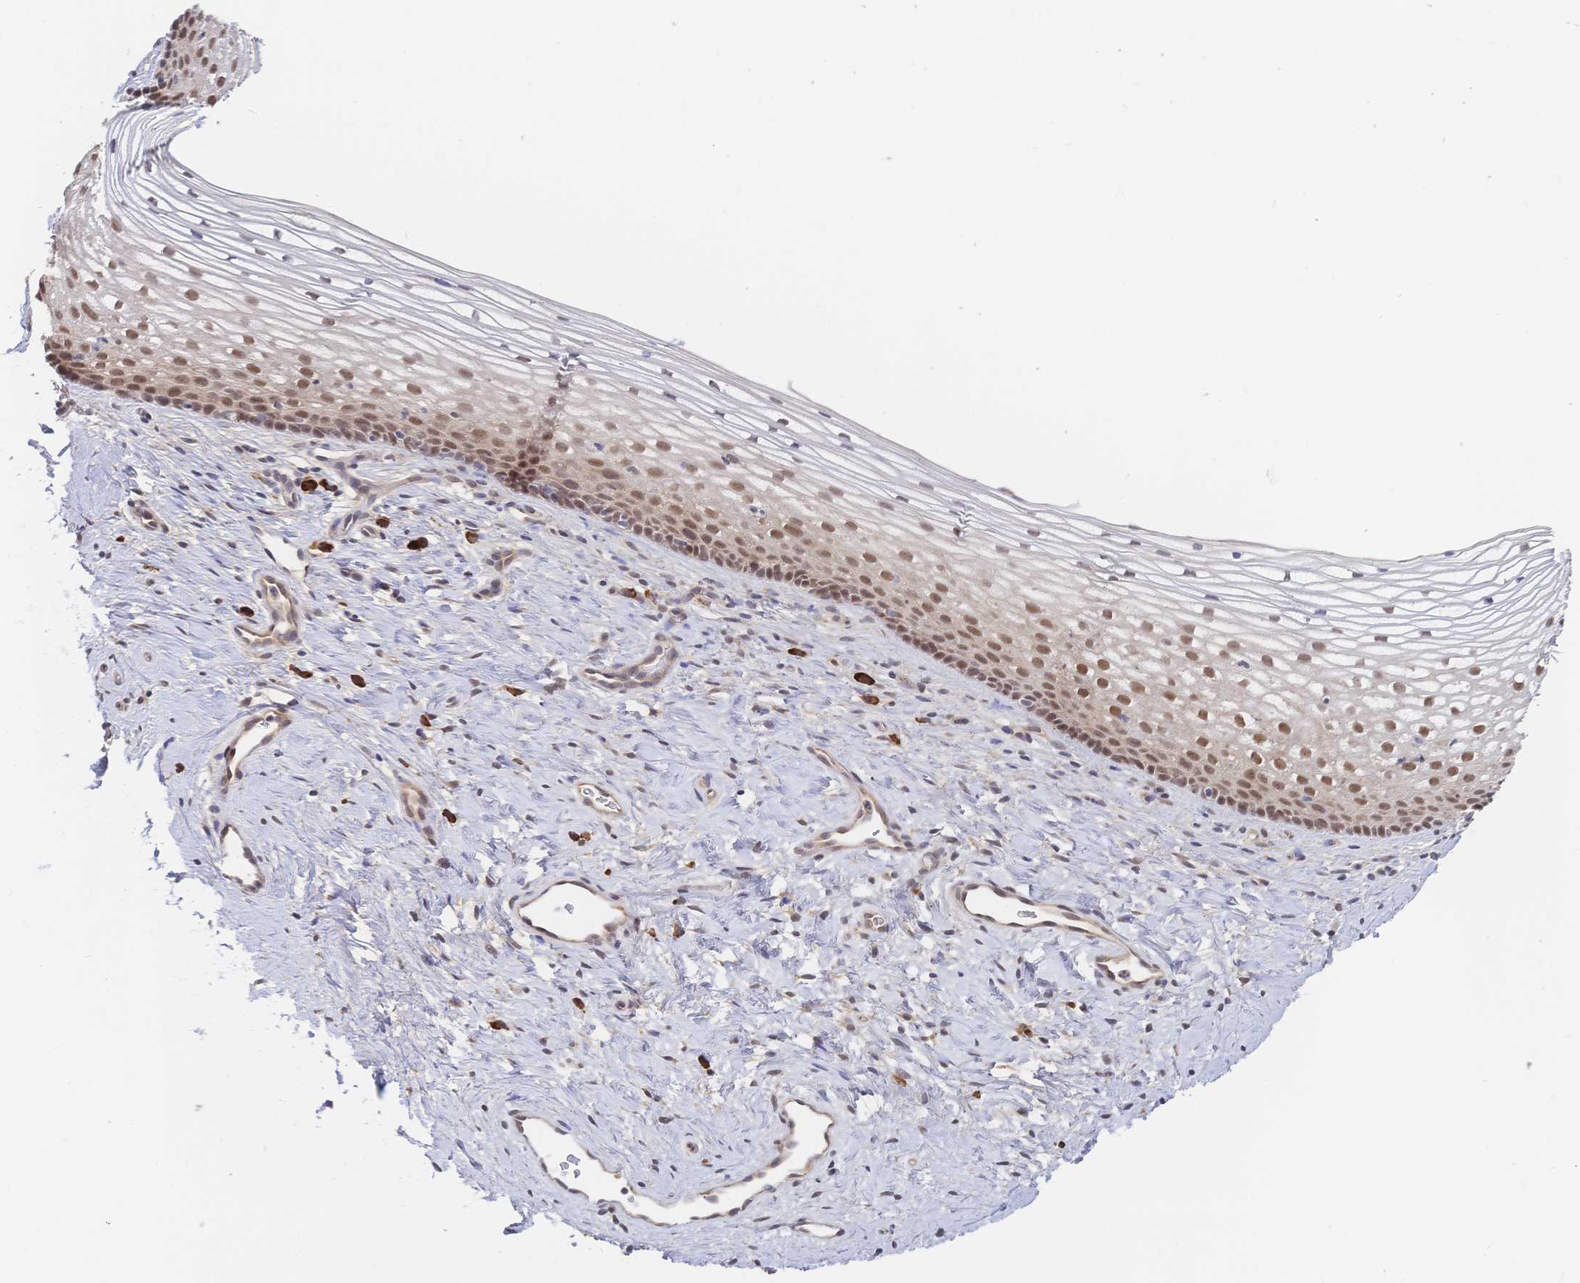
{"staining": {"intensity": "moderate", "quantity": ">75%", "location": "nuclear"}, "tissue": "vagina", "cell_type": "Squamous epithelial cells", "image_type": "normal", "snomed": [{"axis": "morphology", "description": "Normal tissue, NOS"}, {"axis": "topography", "description": "Vagina"}], "caption": "This is a micrograph of immunohistochemistry (IHC) staining of unremarkable vagina, which shows moderate positivity in the nuclear of squamous epithelial cells.", "gene": "LMO4", "patient": {"sex": "female", "age": 51}}